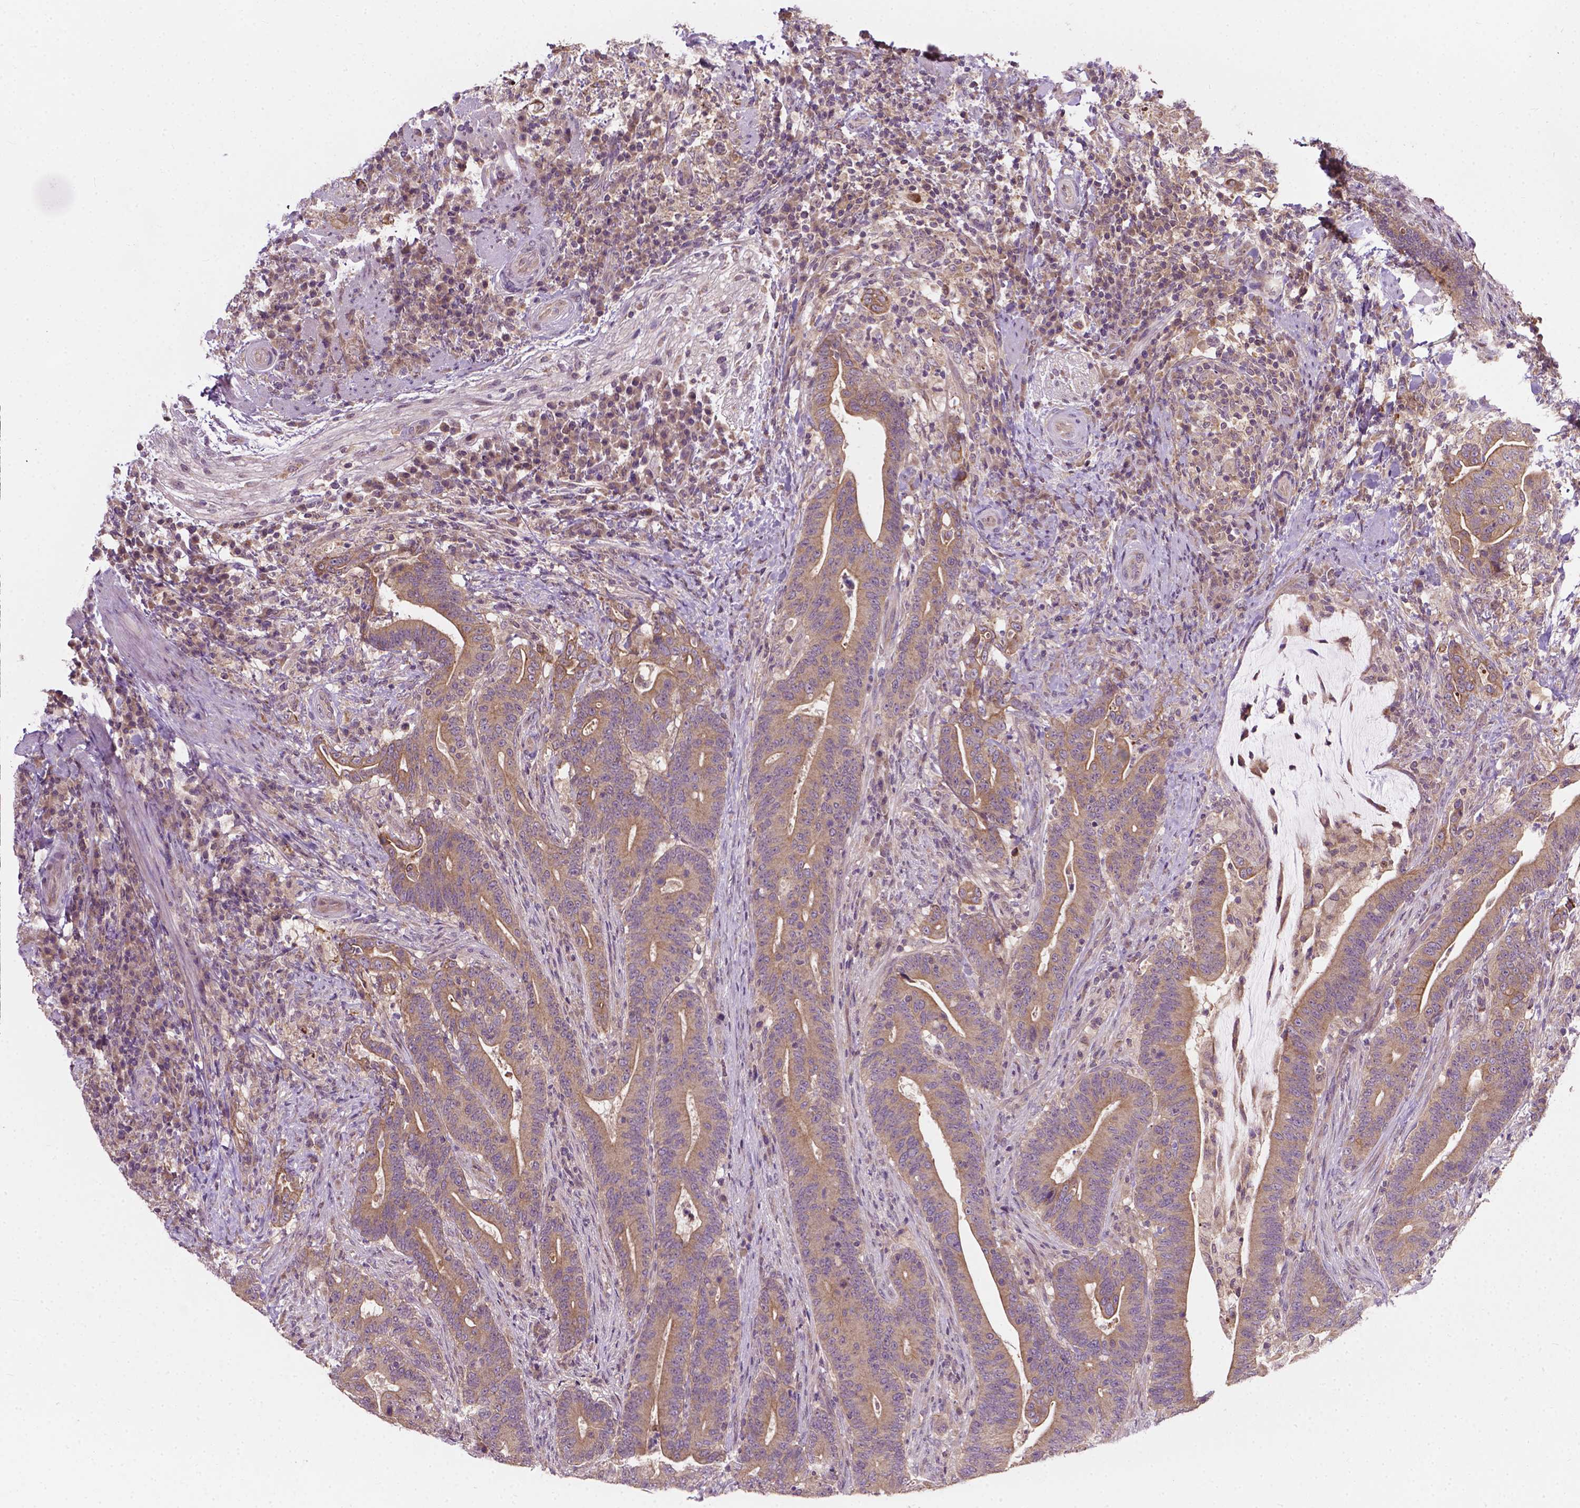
{"staining": {"intensity": "moderate", "quantity": ">75%", "location": "cytoplasmic/membranous"}, "tissue": "colorectal cancer", "cell_type": "Tumor cells", "image_type": "cancer", "snomed": [{"axis": "morphology", "description": "Adenocarcinoma, NOS"}, {"axis": "topography", "description": "Colon"}], "caption": "Immunohistochemistry photomicrograph of neoplastic tissue: human colorectal cancer stained using IHC displays medium levels of moderate protein expression localized specifically in the cytoplasmic/membranous of tumor cells, appearing as a cytoplasmic/membranous brown color.", "gene": "MZT1", "patient": {"sex": "female", "age": 66}}